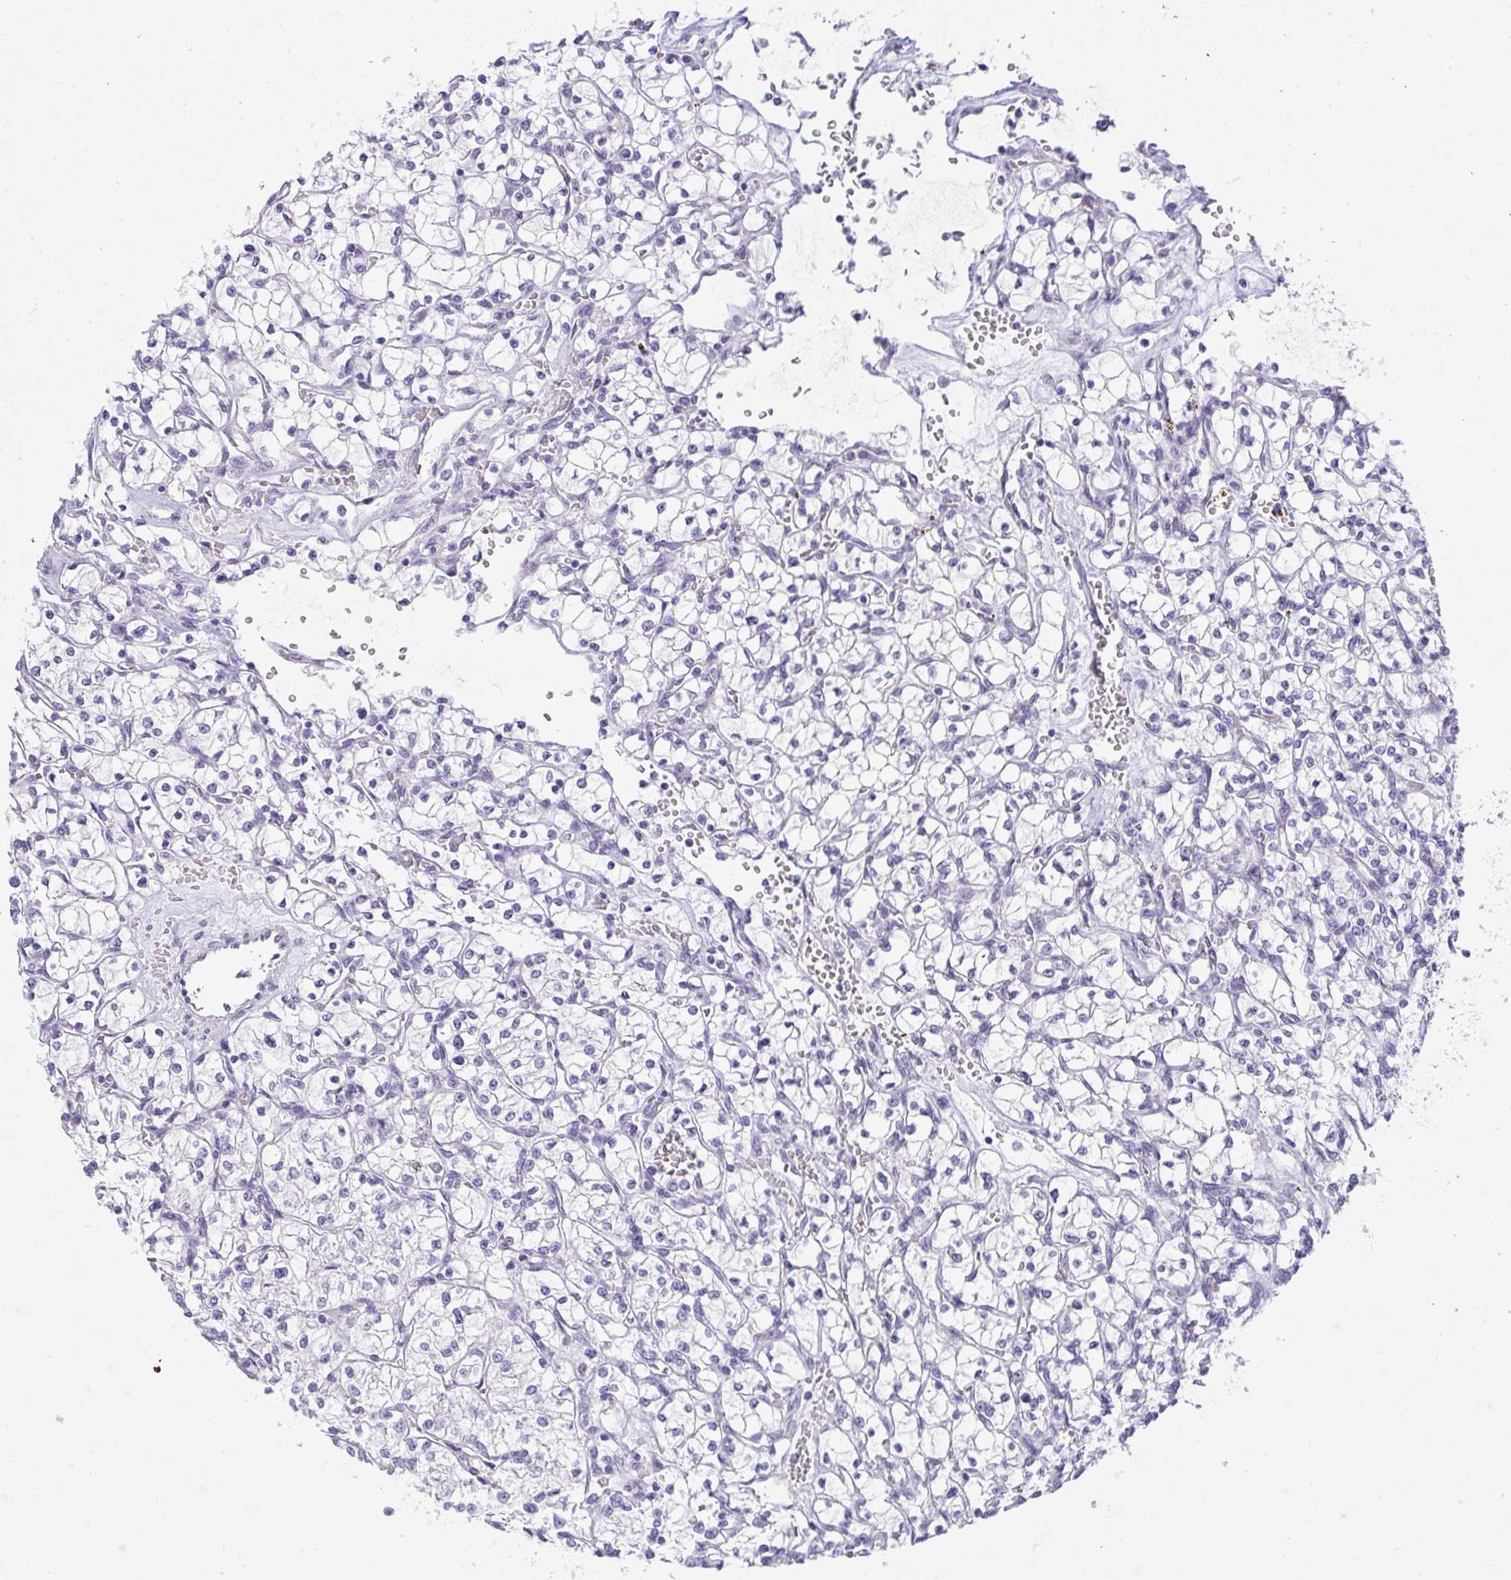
{"staining": {"intensity": "negative", "quantity": "none", "location": "none"}, "tissue": "renal cancer", "cell_type": "Tumor cells", "image_type": "cancer", "snomed": [{"axis": "morphology", "description": "Adenocarcinoma, NOS"}, {"axis": "topography", "description": "Kidney"}], "caption": "This is an IHC micrograph of adenocarcinoma (renal). There is no staining in tumor cells.", "gene": "PRDM9", "patient": {"sex": "female", "age": 64}}